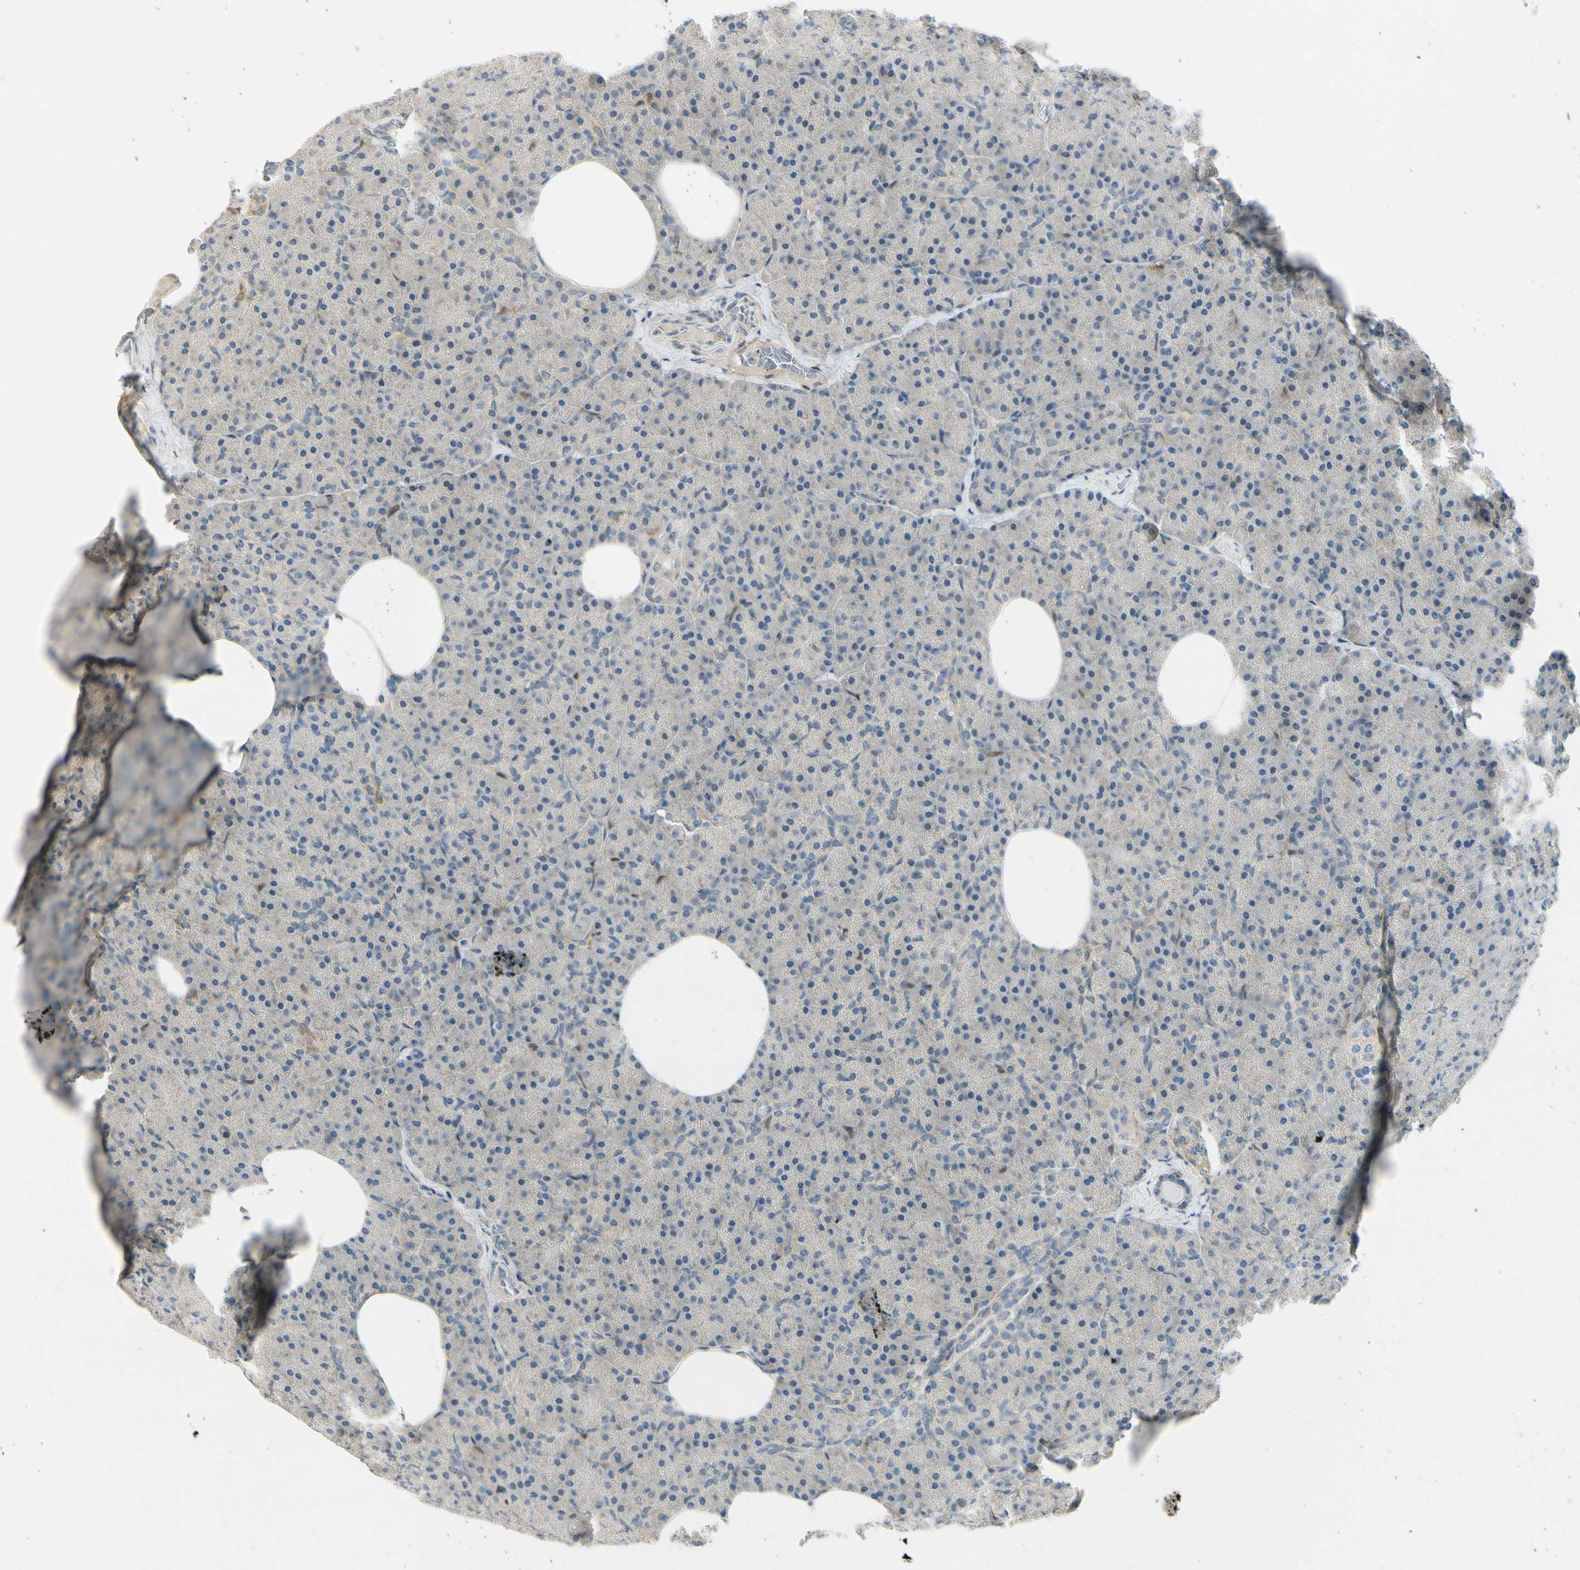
{"staining": {"intensity": "negative", "quantity": "none", "location": "none"}, "tissue": "pancreas", "cell_type": "Exocrine glandular cells", "image_type": "normal", "snomed": [{"axis": "morphology", "description": "Normal tissue, NOS"}, {"axis": "topography", "description": "Pancreas"}], "caption": "A photomicrograph of human pancreas is negative for staining in exocrine glandular cells.", "gene": "FHL2", "patient": {"sex": "female", "age": 35}}